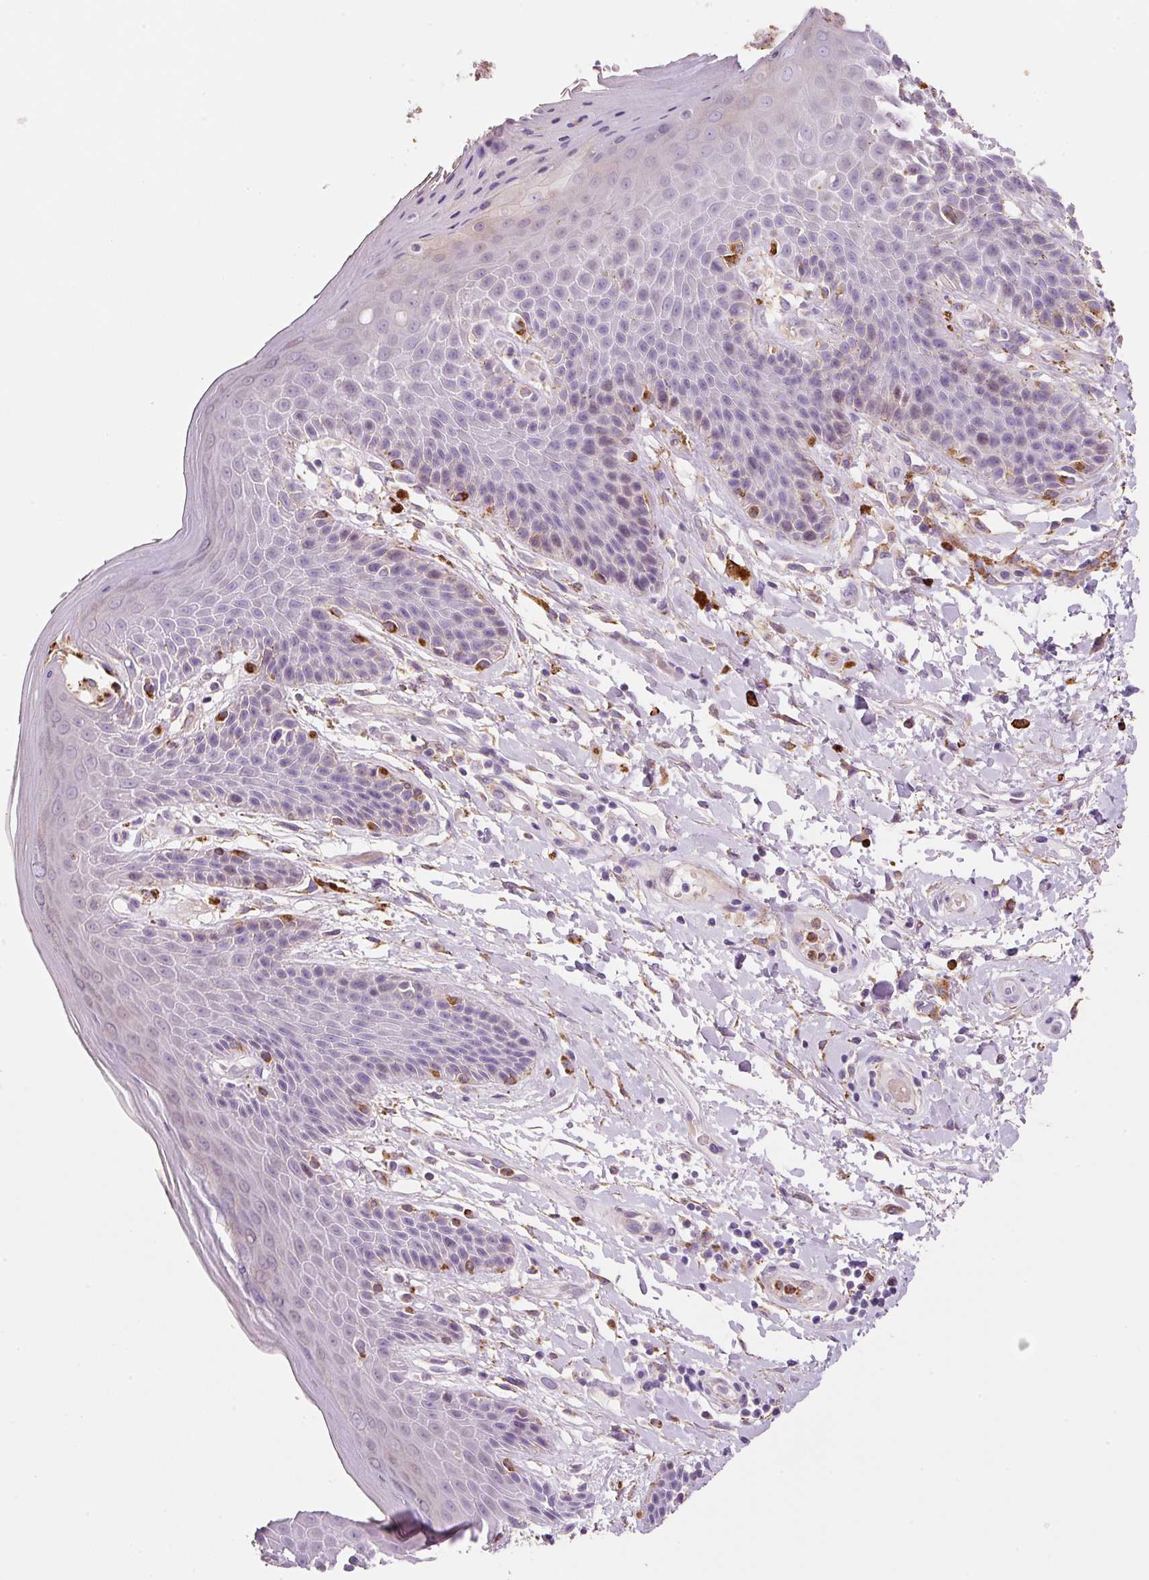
{"staining": {"intensity": "moderate", "quantity": "<25%", "location": "cytoplasmic/membranous"}, "tissue": "skin", "cell_type": "Epidermal cells", "image_type": "normal", "snomed": [{"axis": "morphology", "description": "Normal tissue, NOS"}, {"axis": "topography", "description": "Peripheral nerve tissue"}], "caption": "Protein positivity by immunohistochemistry exhibits moderate cytoplasmic/membranous staining in about <25% of epidermal cells in normal skin. Nuclei are stained in blue.", "gene": "TMC8", "patient": {"sex": "male", "age": 51}}